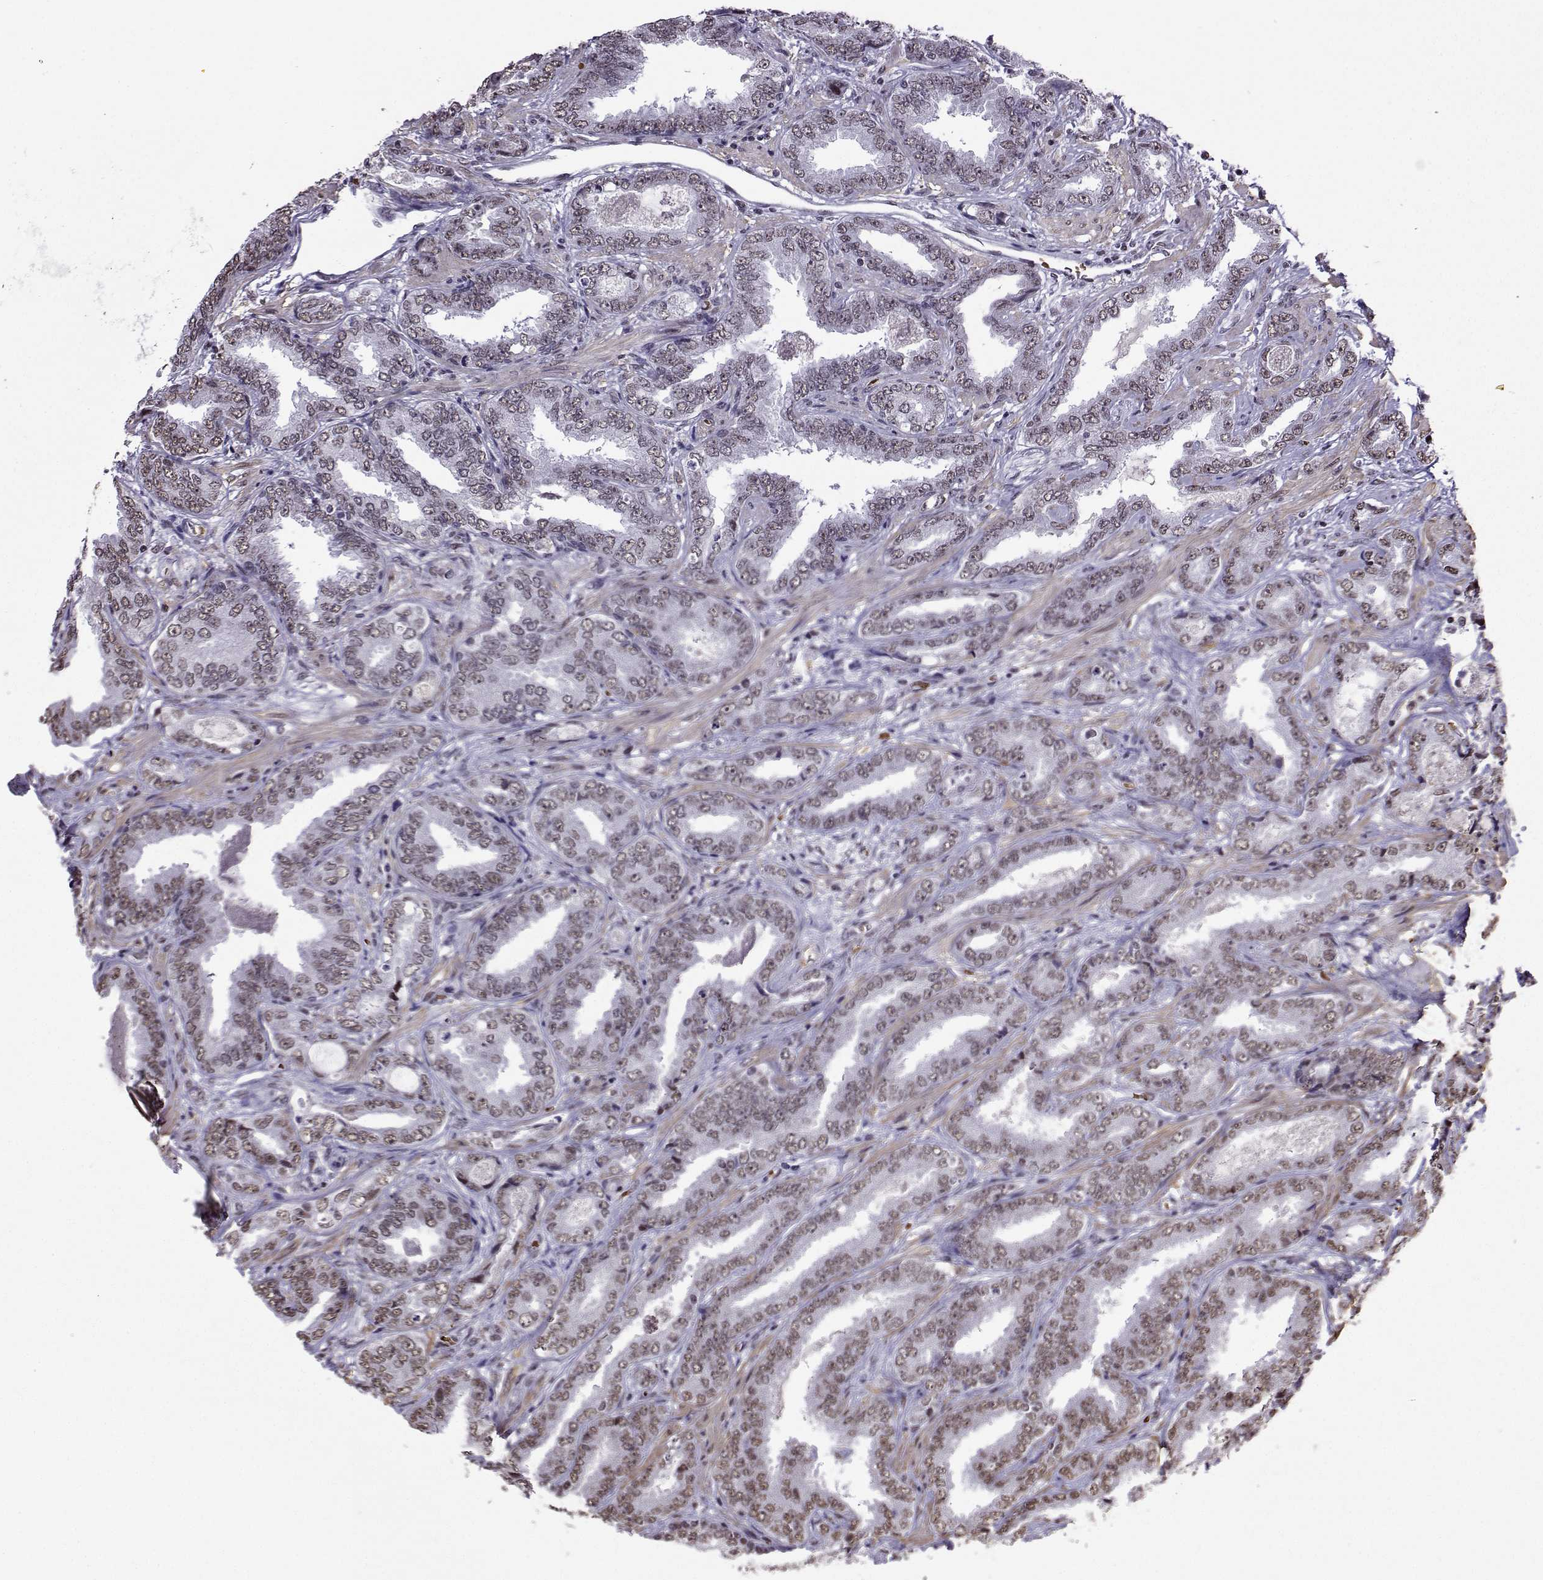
{"staining": {"intensity": "negative", "quantity": "none", "location": "none"}, "tissue": "prostate cancer", "cell_type": "Tumor cells", "image_type": "cancer", "snomed": [{"axis": "morphology", "description": "Adenocarcinoma, Low grade"}, {"axis": "topography", "description": "Prostate"}], "caption": "Prostate low-grade adenocarcinoma was stained to show a protein in brown. There is no significant staining in tumor cells.", "gene": "CCNK", "patient": {"sex": "male", "age": 68}}